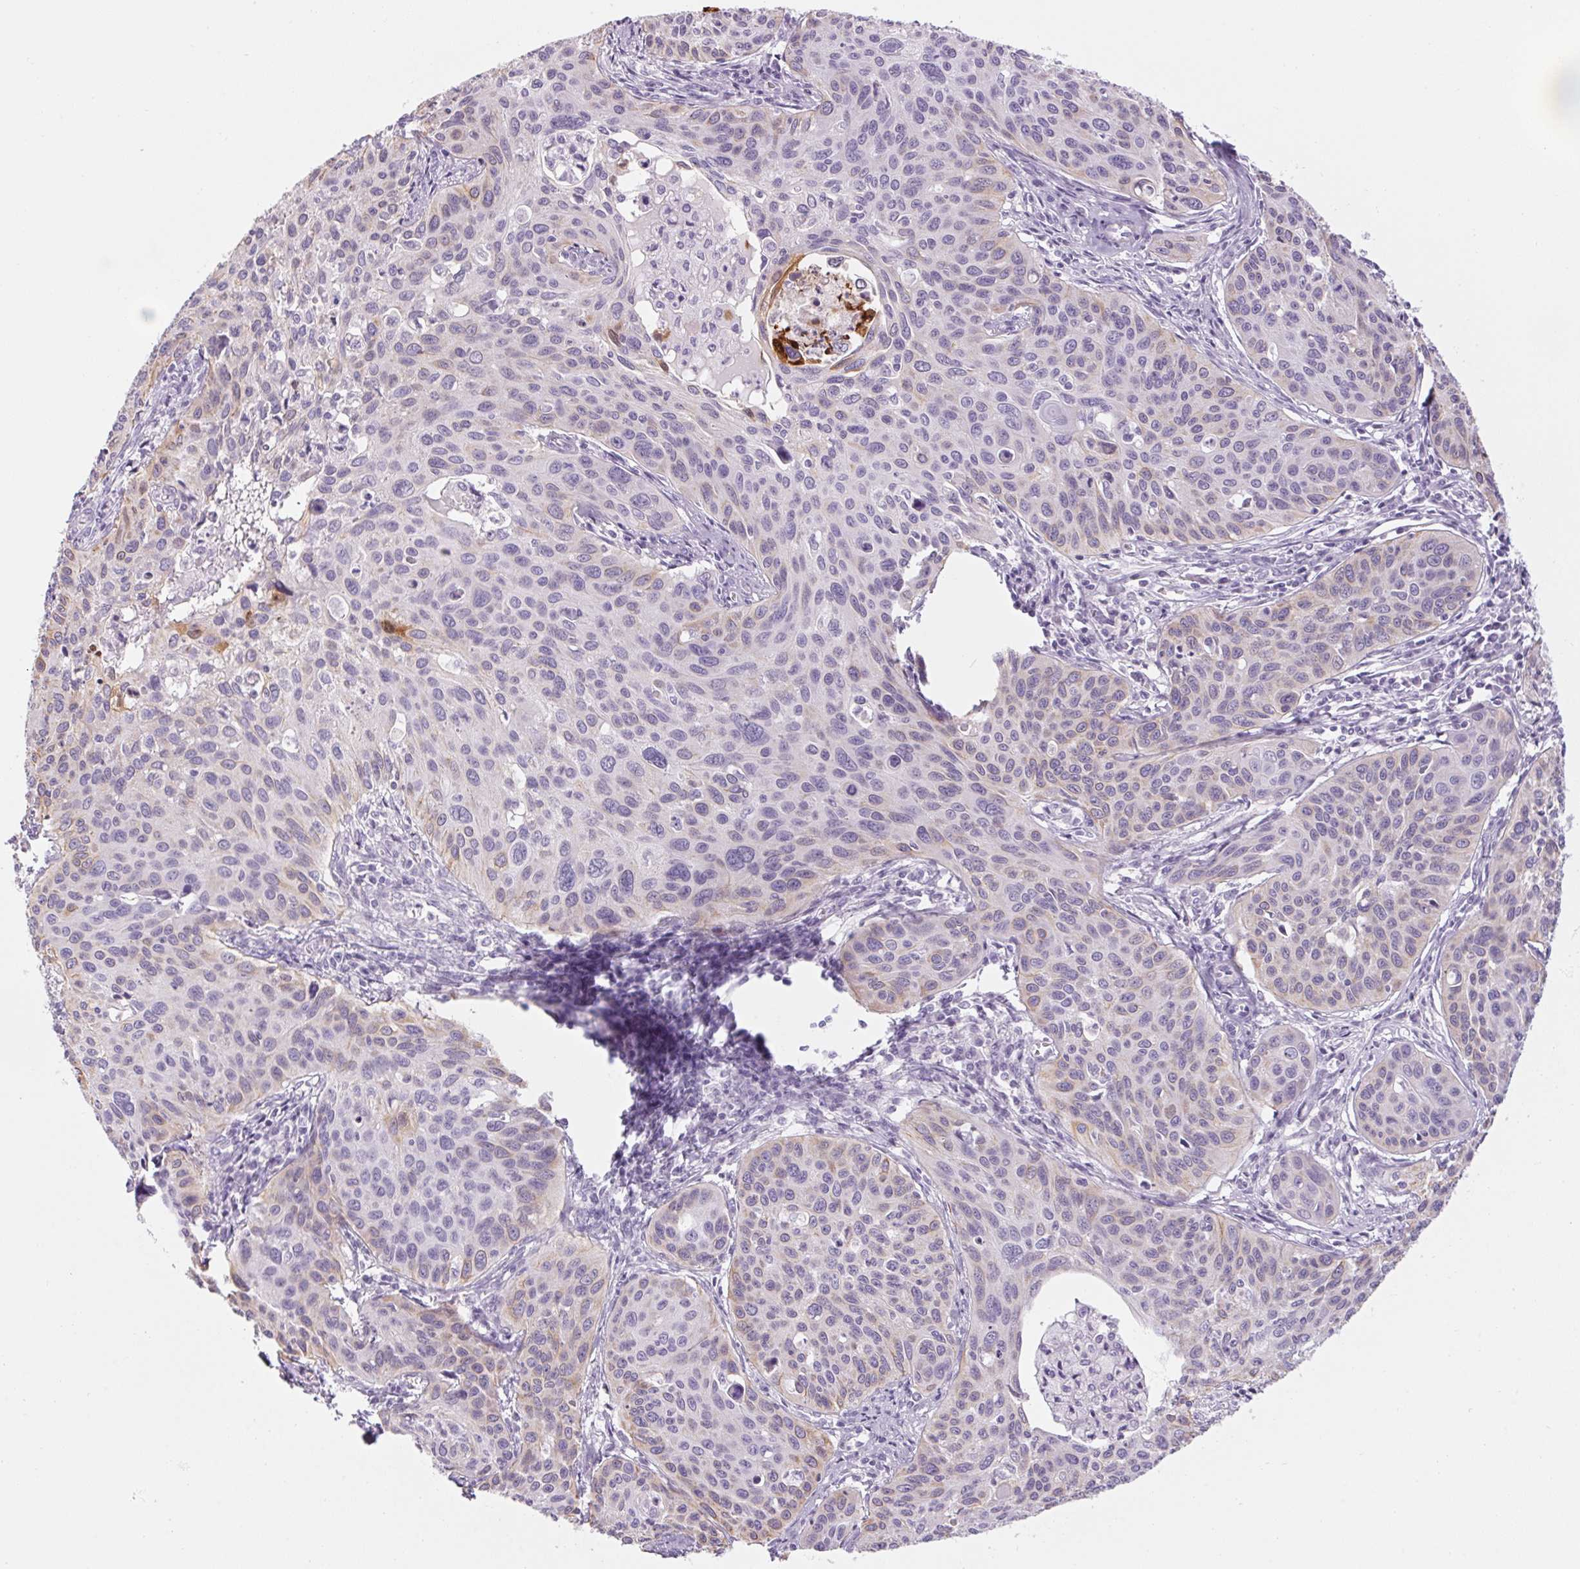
{"staining": {"intensity": "weak", "quantity": "<25%", "location": "cytoplasmic/membranous"}, "tissue": "cervical cancer", "cell_type": "Tumor cells", "image_type": "cancer", "snomed": [{"axis": "morphology", "description": "Squamous cell carcinoma, NOS"}, {"axis": "topography", "description": "Cervix"}], "caption": "IHC image of human cervical squamous cell carcinoma stained for a protein (brown), which shows no expression in tumor cells. (DAB IHC with hematoxylin counter stain).", "gene": "RPTN", "patient": {"sex": "female", "age": 31}}